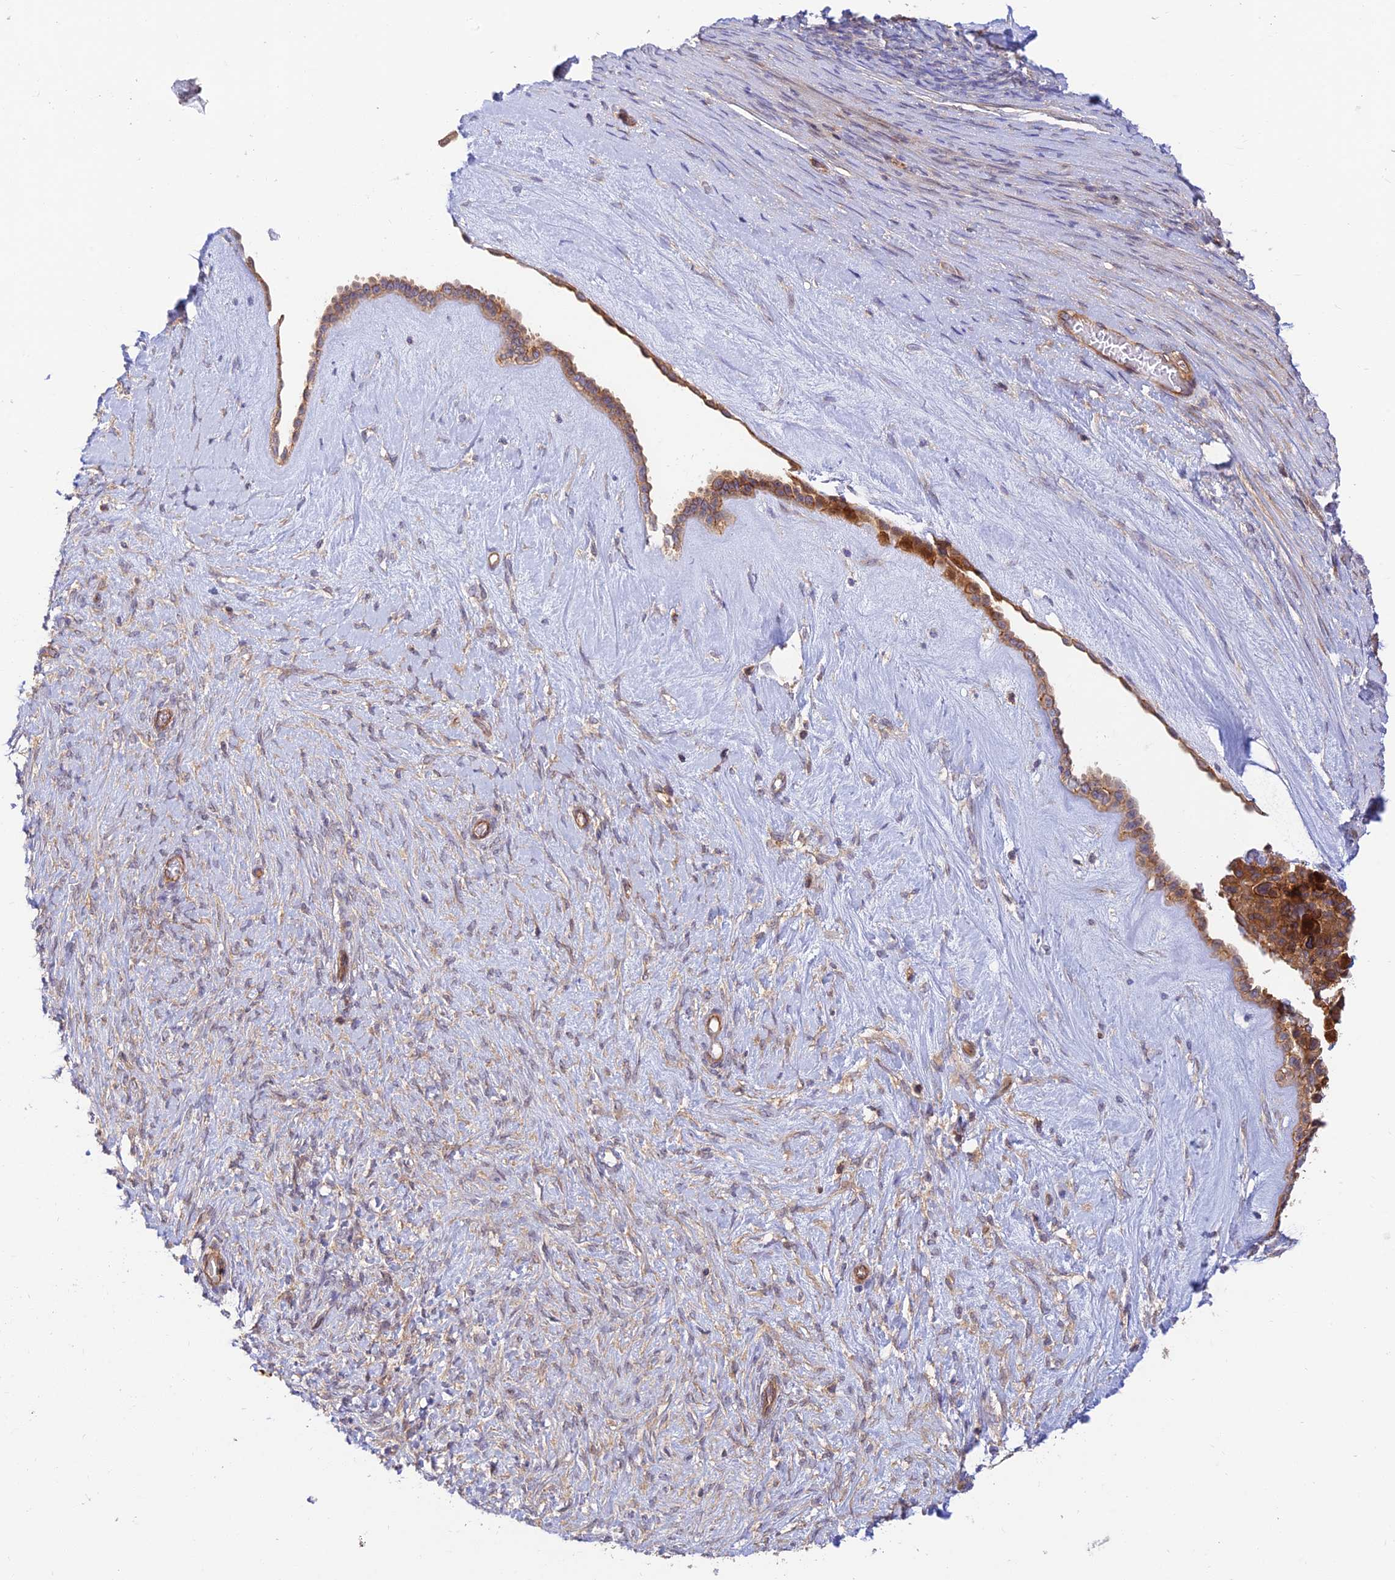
{"staining": {"intensity": "strong", "quantity": ">75%", "location": "cytoplasmic/membranous"}, "tissue": "ovarian cancer", "cell_type": "Tumor cells", "image_type": "cancer", "snomed": [{"axis": "morphology", "description": "Cystadenocarcinoma, serous, NOS"}, {"axis": "topography", "description": "Ovary"}], "caption": "A brown stain labels strong cytoplasmic/membranous staining of a protein in serous cystadenocarcinoma (ovarian) tumor cells.", "gene": "PPP1R12C", "patient": {"sex": "female", "age": 56}}